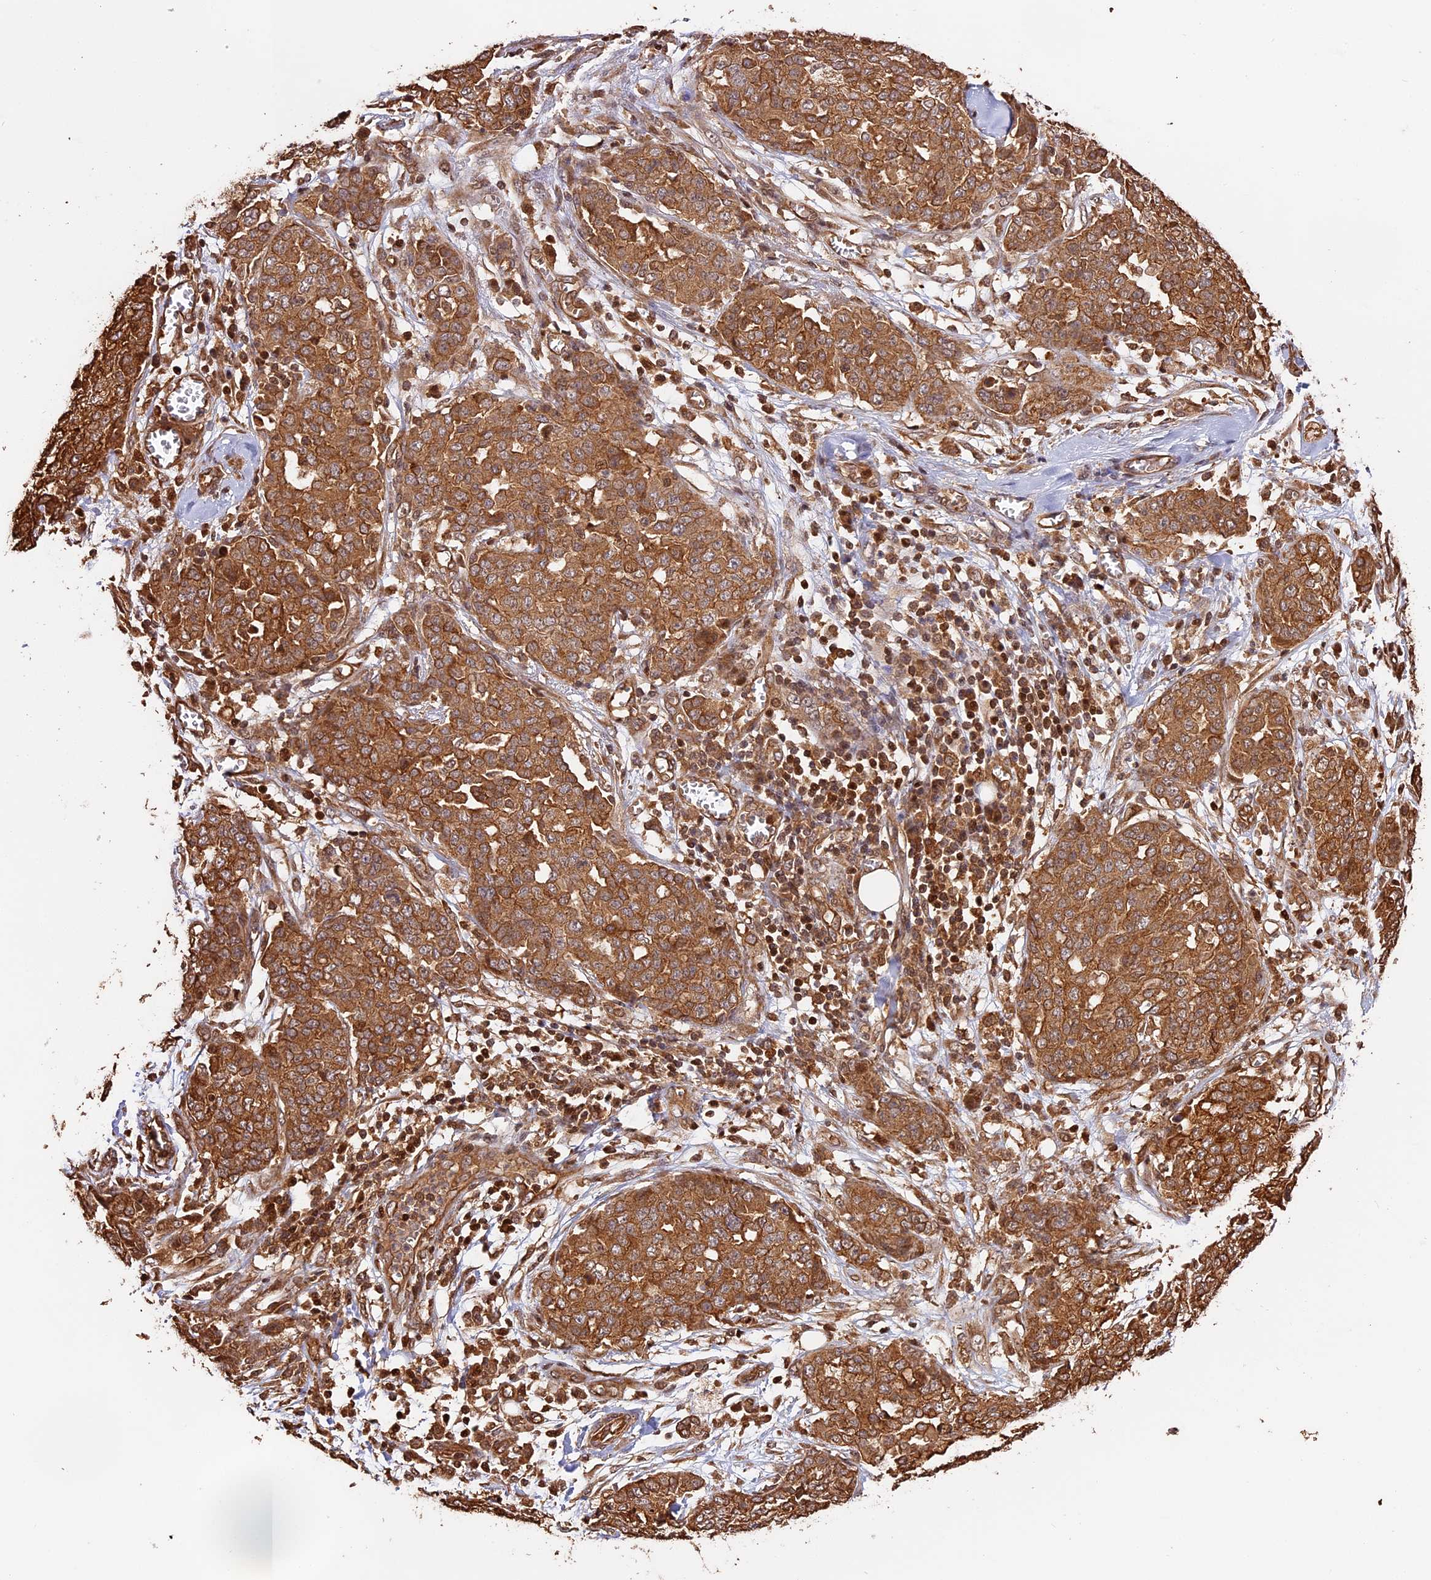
{"staining": {"intensity": "moderate", "quantity": ">75%", "location": "cytoplasmic/membranous"}, "tissue": "ovarian cancer", "cell_type": "Tumor cells", "image_type": "cancer", "snomed": [{"axis": "morphology", "description": "Cystadenocarcinoma, serous, NOS"}, {"axis": "topography", "description": "Soft tissue"}, {"axis": "topography", "description": "Ovary"}], "caption": "Immunohistochemistry (DAB (3,3'-diaminobenzidine)) staining of ovarian cancer shows moderate cytoplasmic/membranous protein staining in about >75% of tumor cells. (Stains: DAB (3,3'-diaminobenzidine) in brown, nuclei in blue, Microscopy: brightfield microscopy at high magnification).", "gene": "PPP1R37", "patient": {"sex": "female", "age": 57}}